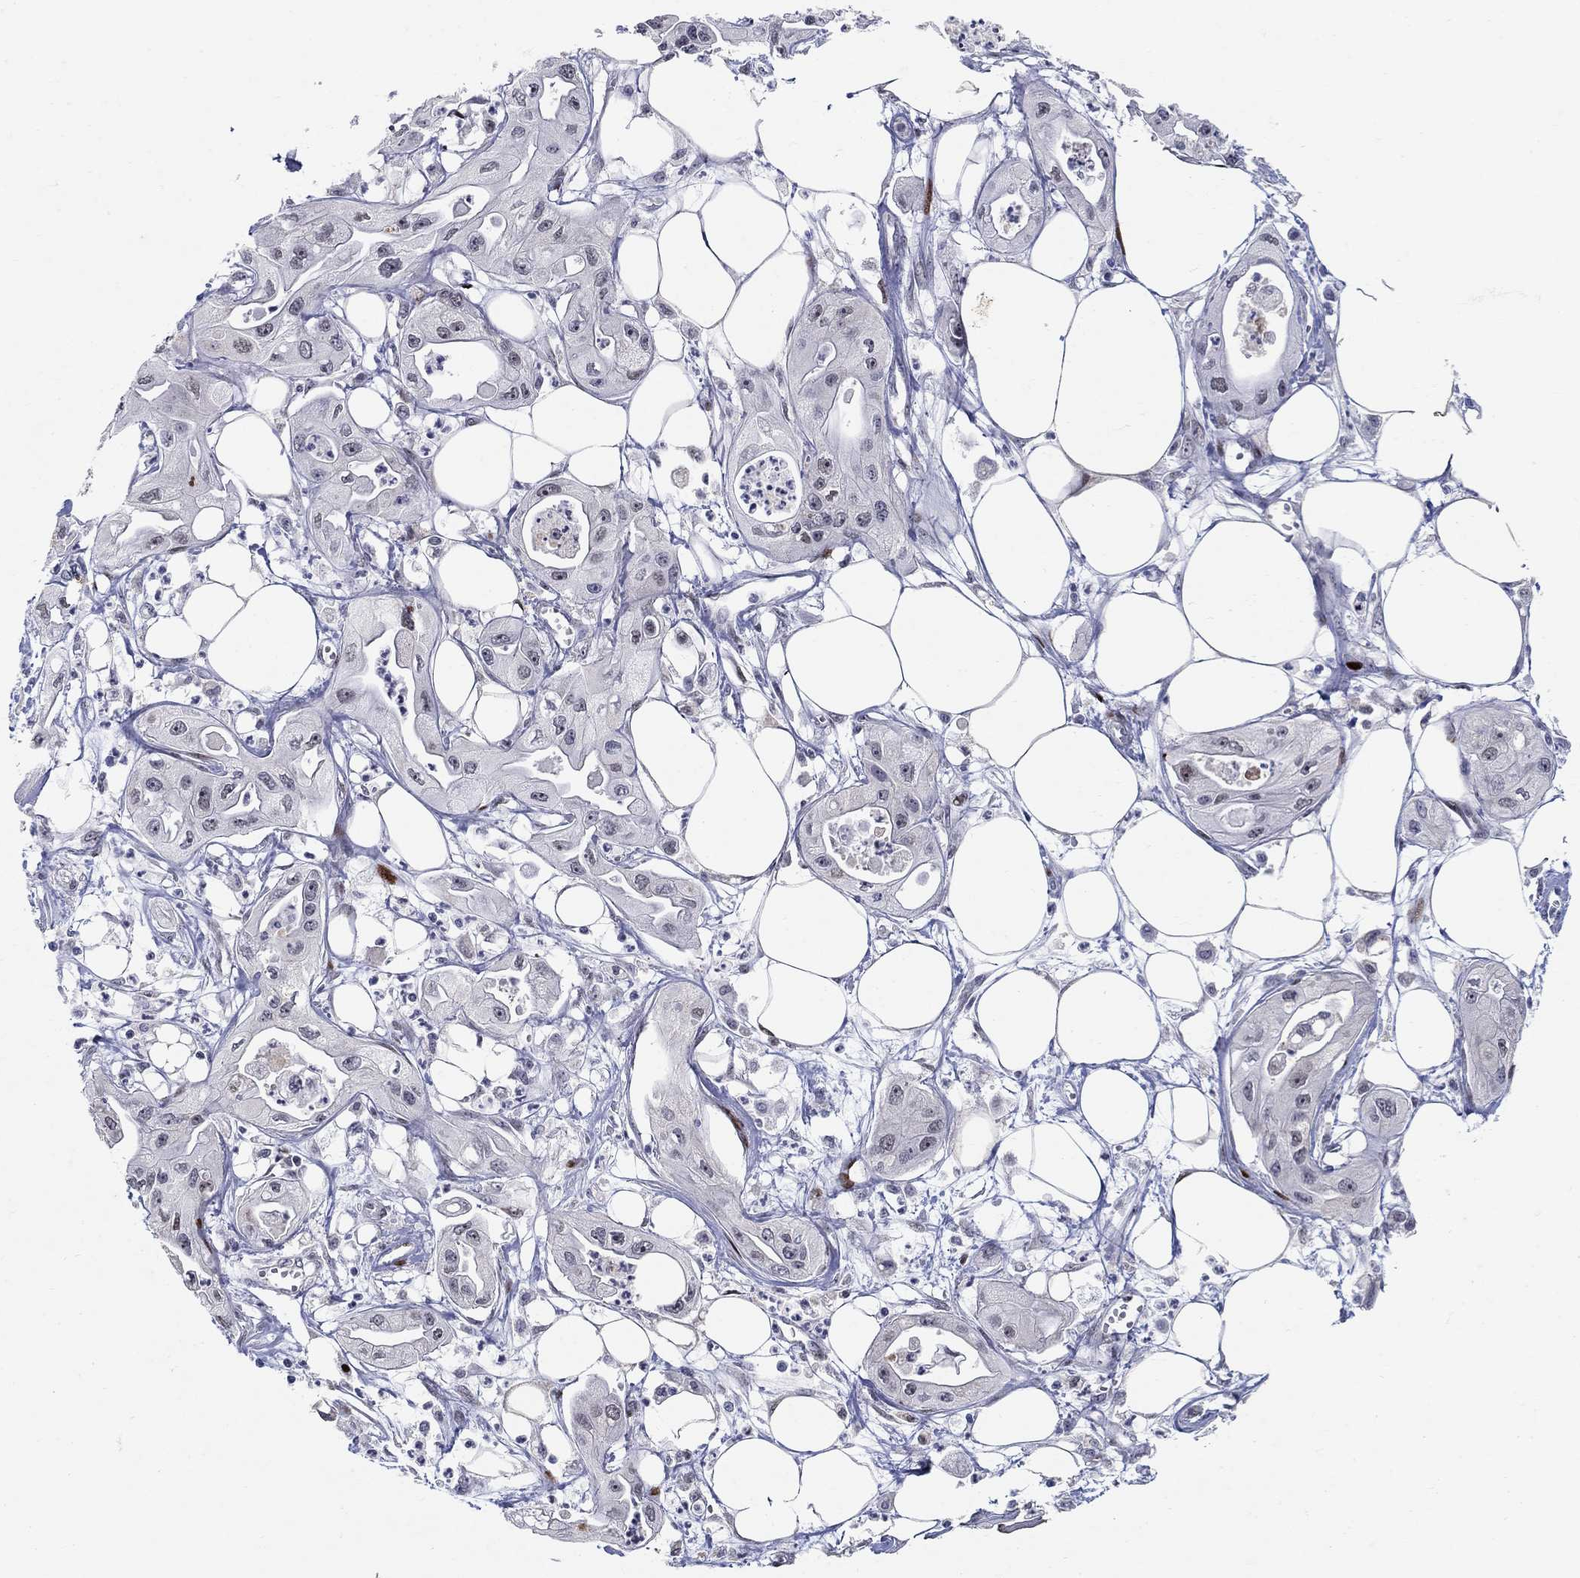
{"staining": {"intensity": "strong", "quantity": "<25%", "location": "nuclear"}, "tissue": "pancreatic cancer", "cell_type": "Tumor cells", "image_type": "cancer", "snomed": [{"axis": "morphology", "description": "Adenocarcinoma, NOS"}, {"axis": "topography", "description": "Pancreas"}], "caption": "Approximately <25% of tumor cells in human pancreatic adenocarcinoma exhibit strong nuclear protein staining as visualized by brown immunohistochemical staining.", "gene": "RAPGEF5", "patient": {"sex": "male", "age": 70}}